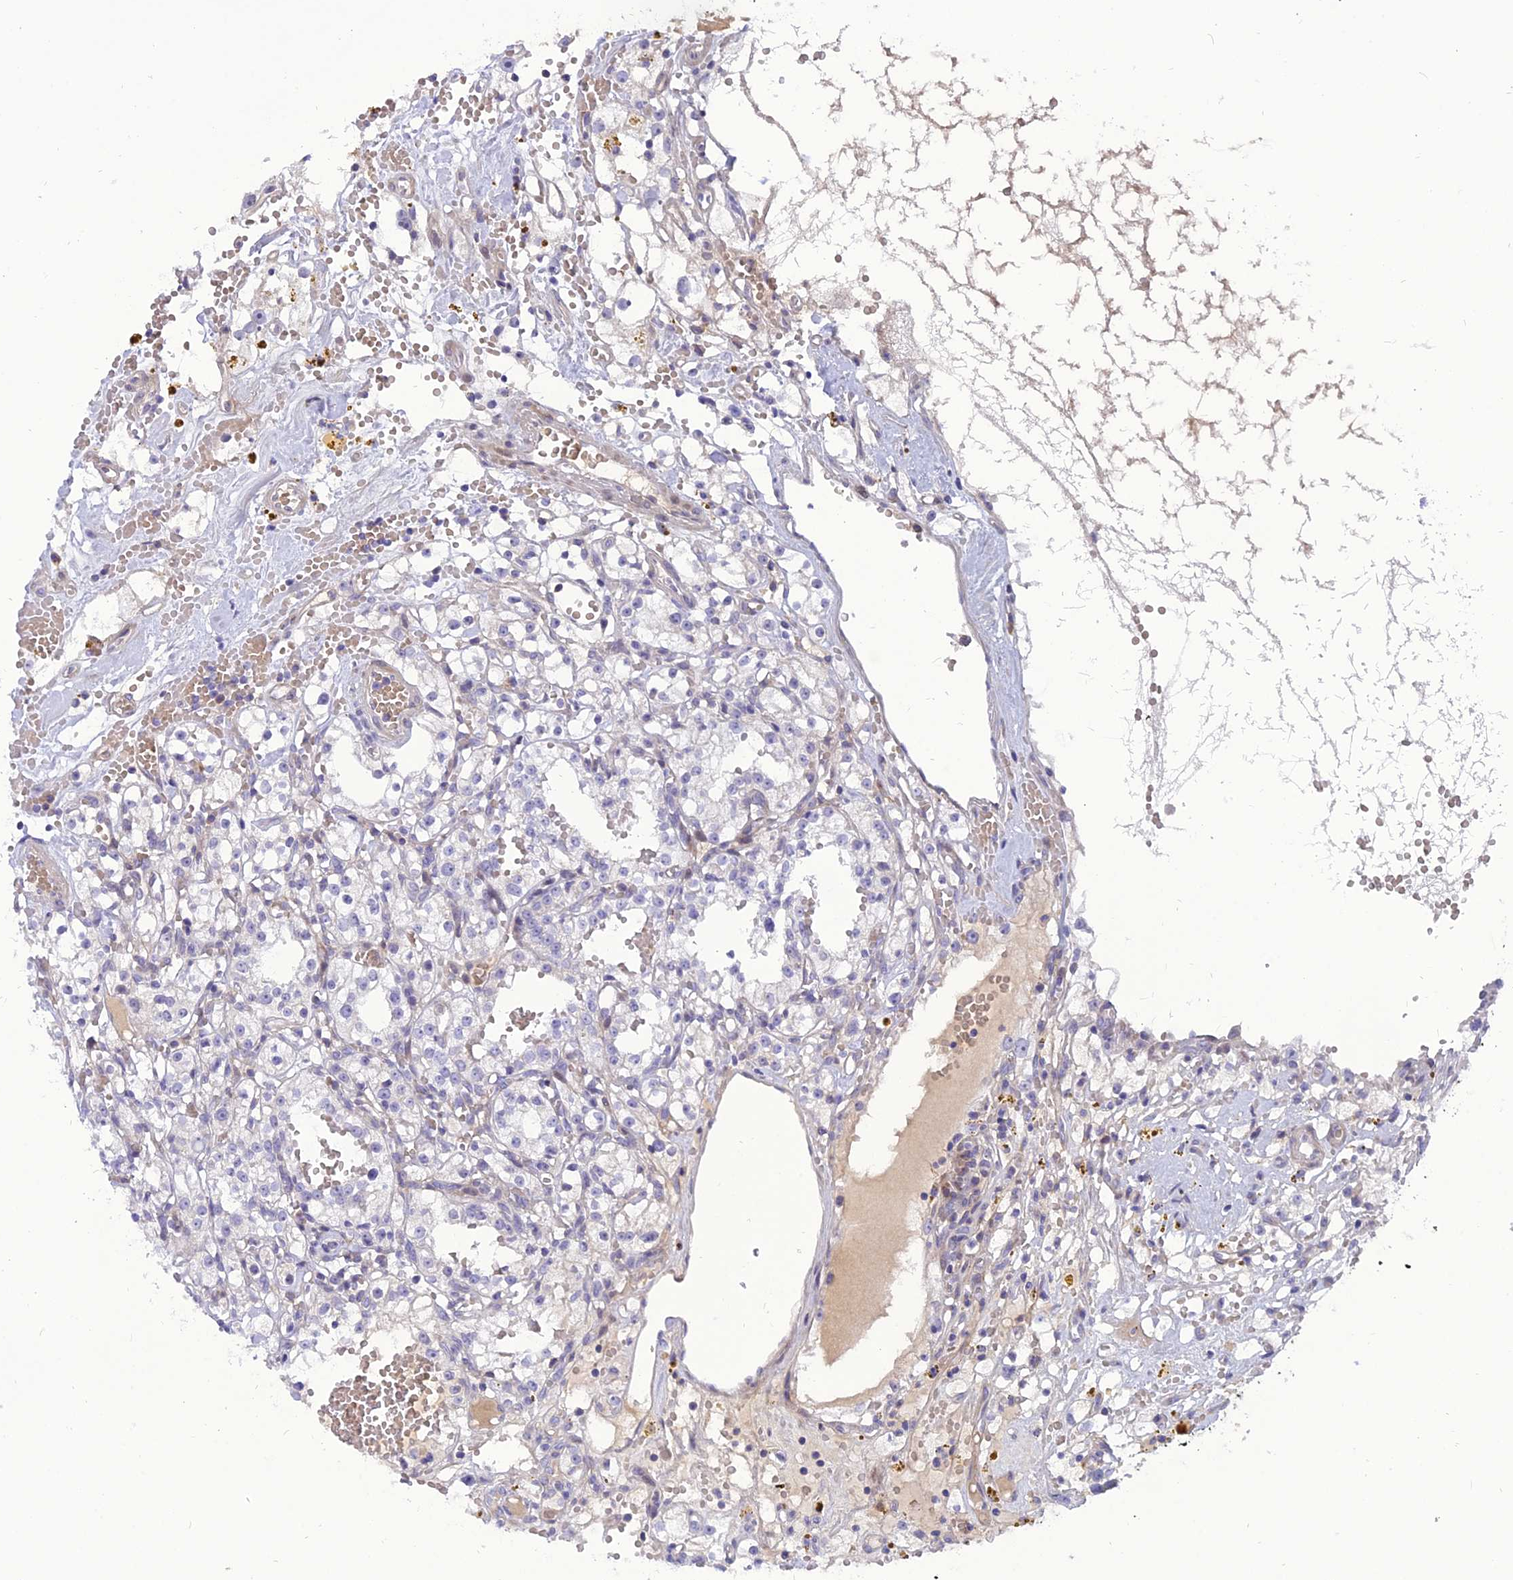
{"staining": {"intensity": "negative", "quantity": "none", "location": "none"}, "tissue": "renal cancer", "cell_type": "Tumor cells", "image_type": "cancer", "snomed": [{"axis": "morphology", "description": "Adenocarcinoma, NOS"}, {"axis": "topography", "description": "Kidney"}], "caption": "DAB immunohistochemical staining of human renal adenocarcinoma shows no significant expression in tumor cells.", "gene": "MBD3L1", "patient": {"sex": "male", "age": 56}}